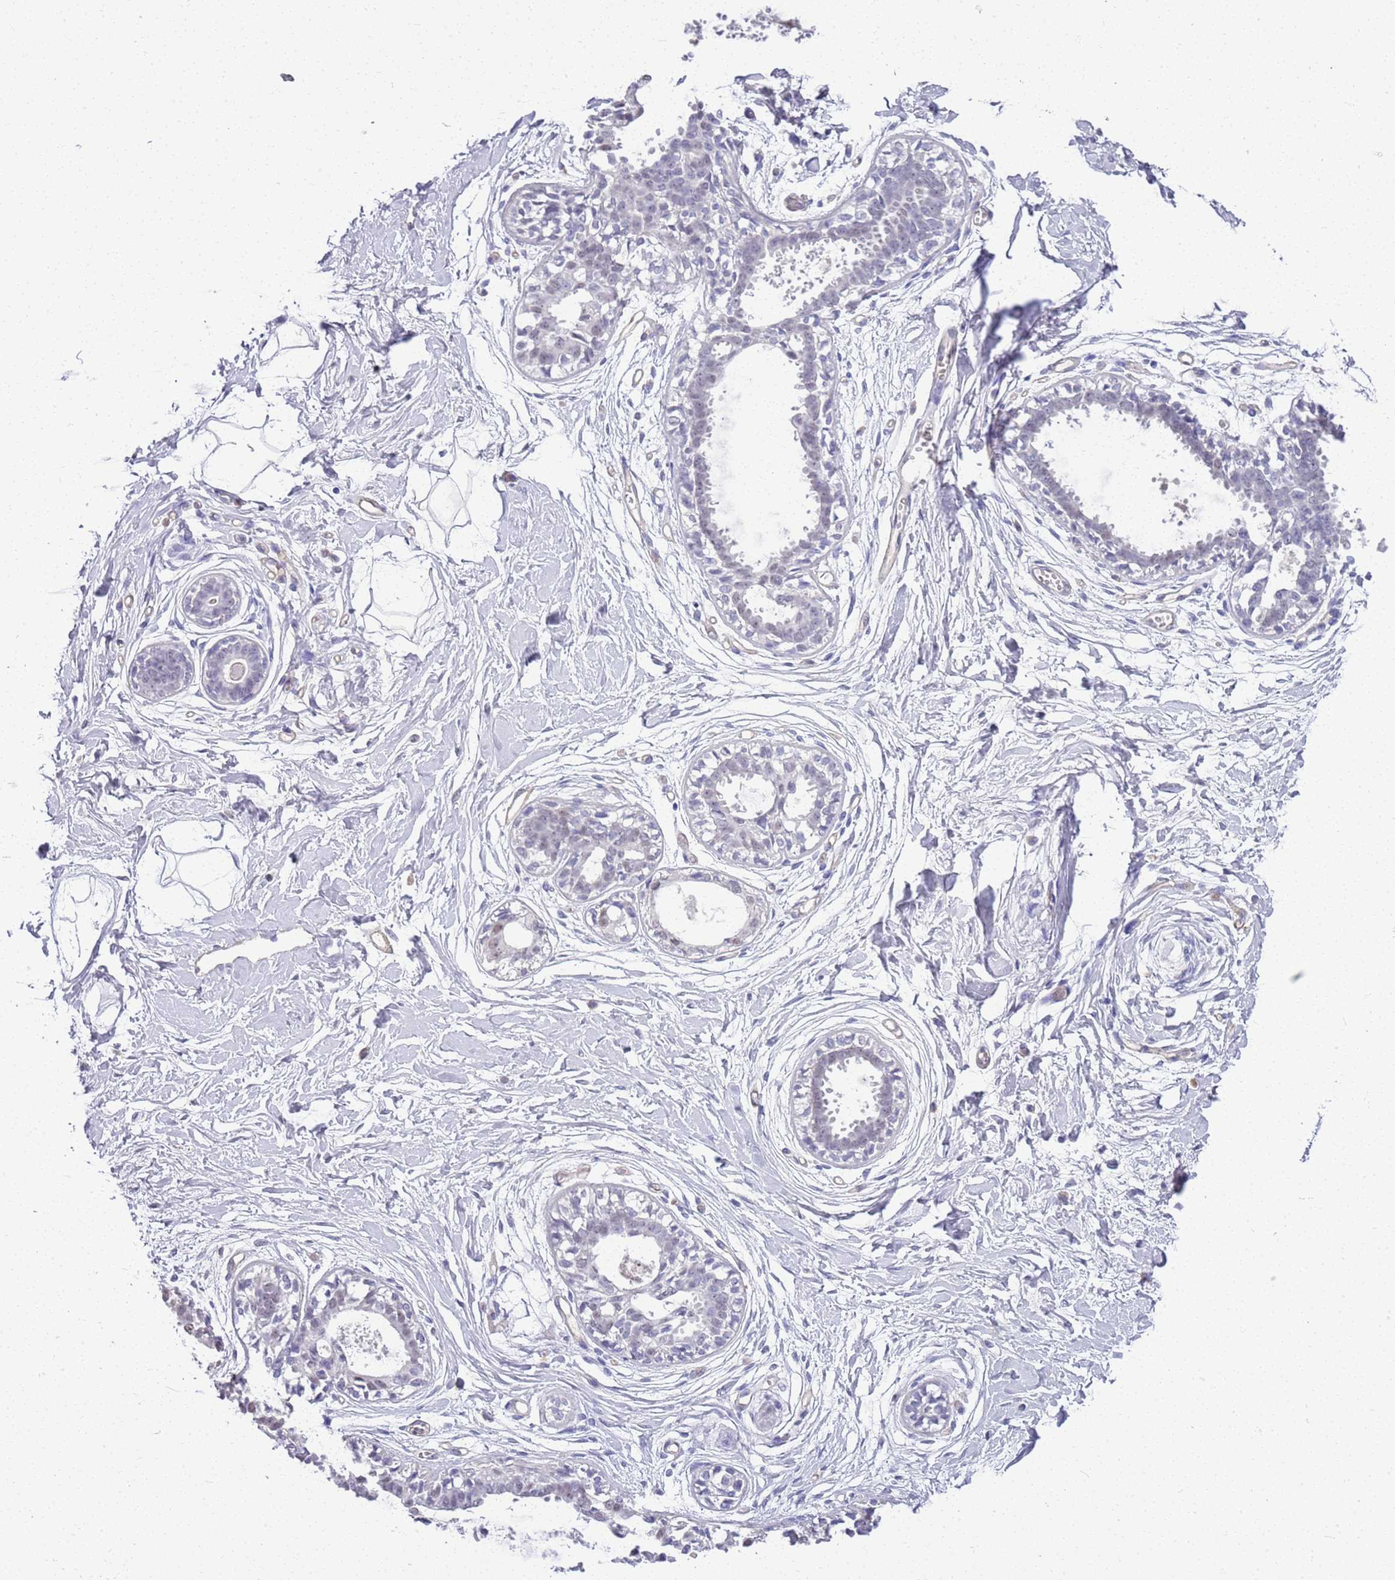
{"staining": {"intensity": "negative", "quantity": "none", "location": "none"}, "tissue": "breast", "cell_type": "Adipocytes", "image_type": "normal", "snomed": [{"axis": "morphology", "description": "Normal tissue, NOS"}, {"axis": "topography", "description": "Breast"}], "caption": "The immunohistochemistry (IHC) histopathology image has no significant expression in adipocytes of breast. (Stains: DAB (3,3'-diaminobenzidine) immunohistochemistry (IHC) with hematoxylin counter stain, Microscopy: brightfield microscopy at high magnification).", "gene": "CTRC", "patient": {"sex": "female", "age": 45}}